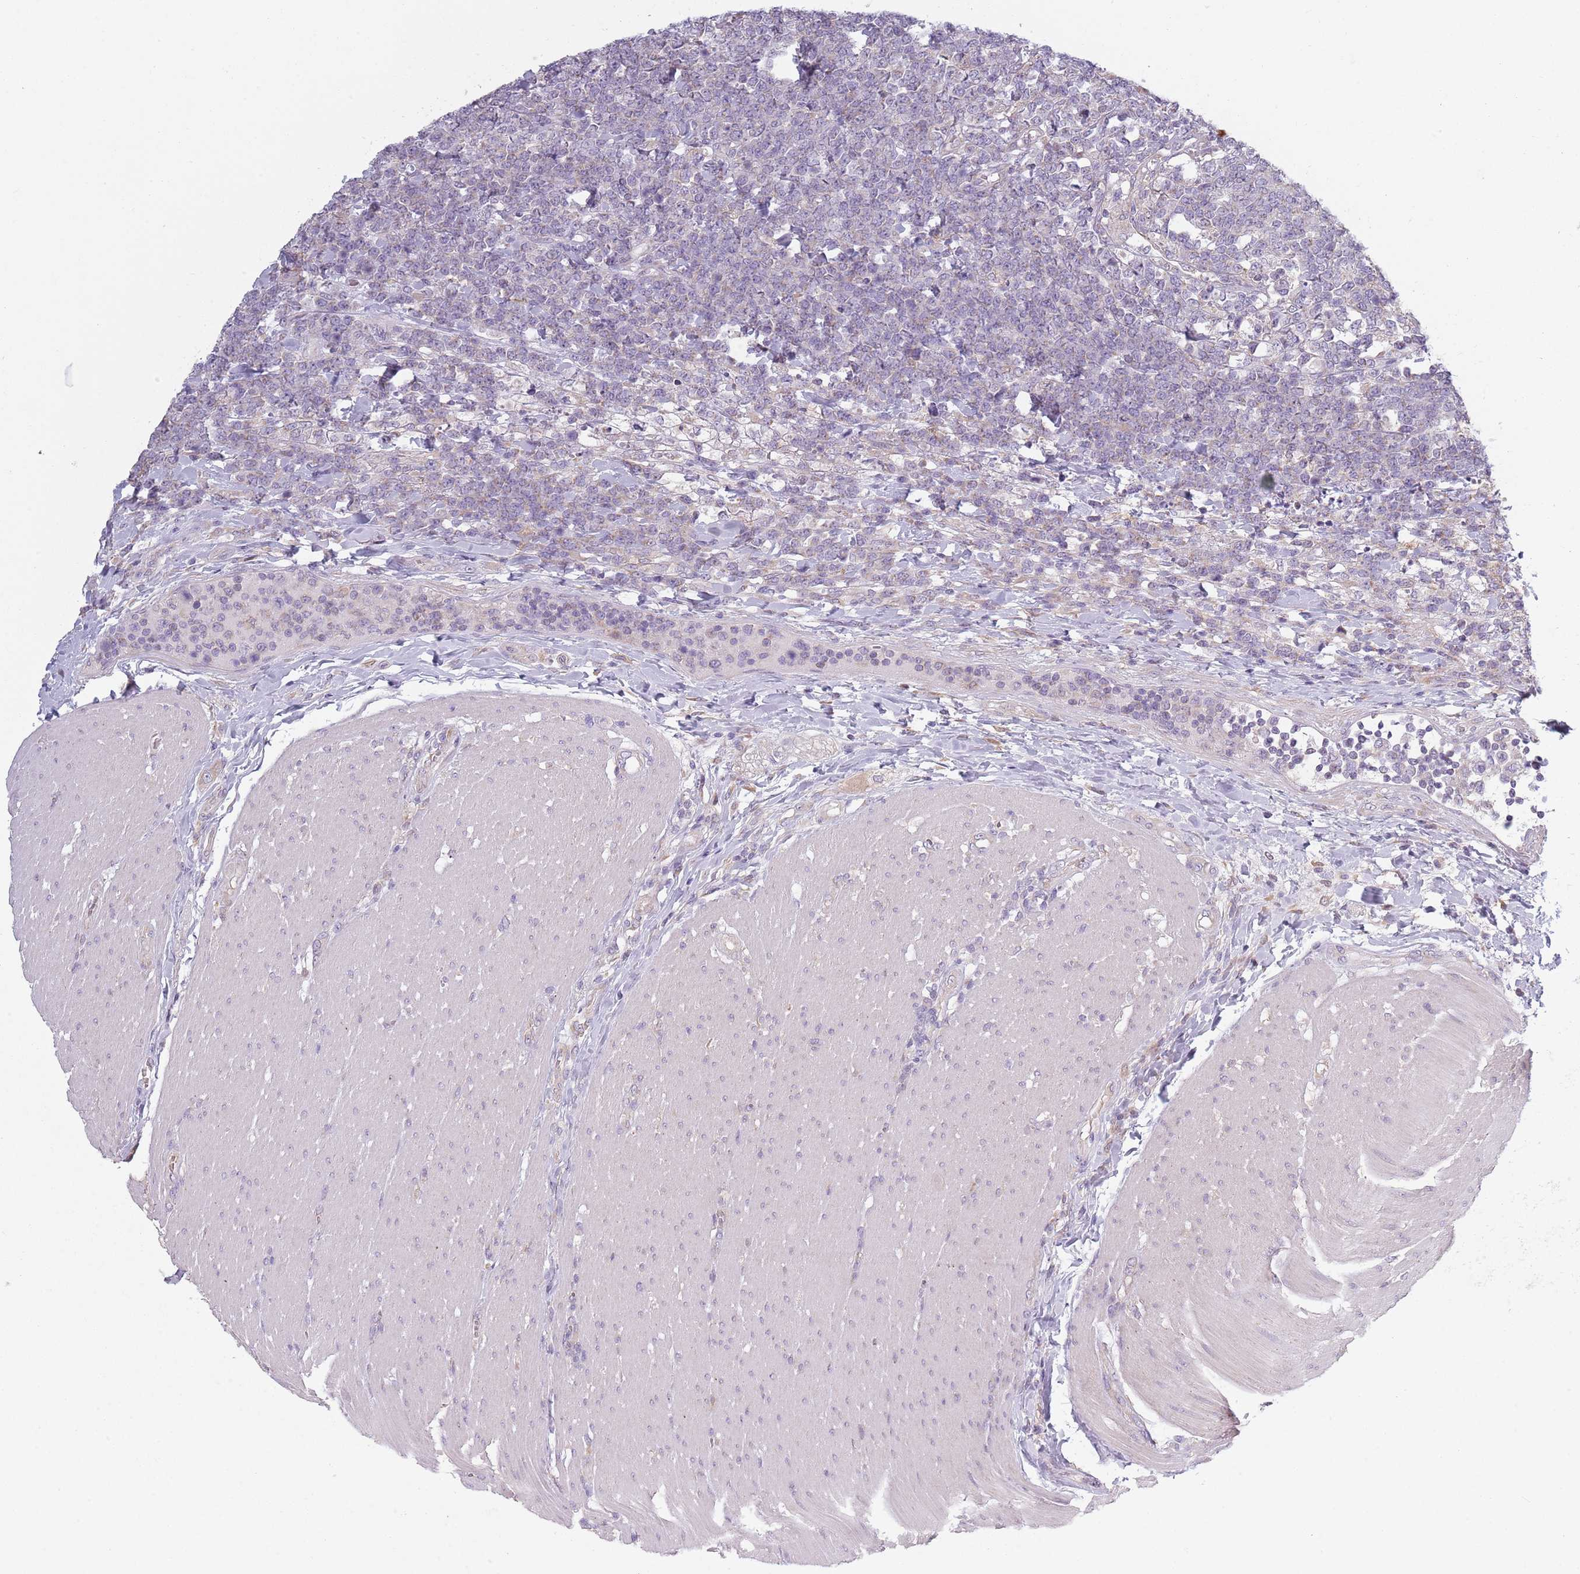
{"staining": {"intensity": "negative", "quantity": "none", "location": "none"}, "tissue": "lymphoma", "cell_type": "Tumor cells", "image_type": "cancer", "snomed": [{"axis": "morphology", "description": "Malignant lymphoma, non-Hodgkin's type, High grade"}, {"axis": "topography", "description": "Small intestine"}], "caption": "Image shows no protein positivity in tumor cells of malignant lymphoma, non-Hodgkin's type (high-grade) tissue. (DAB (3,3'-diaminobenzidine) immunohistochemistry with hematoxylin counter stain).", "gene": "COQ5", "patient": {"sex": "male", "age": 8}}